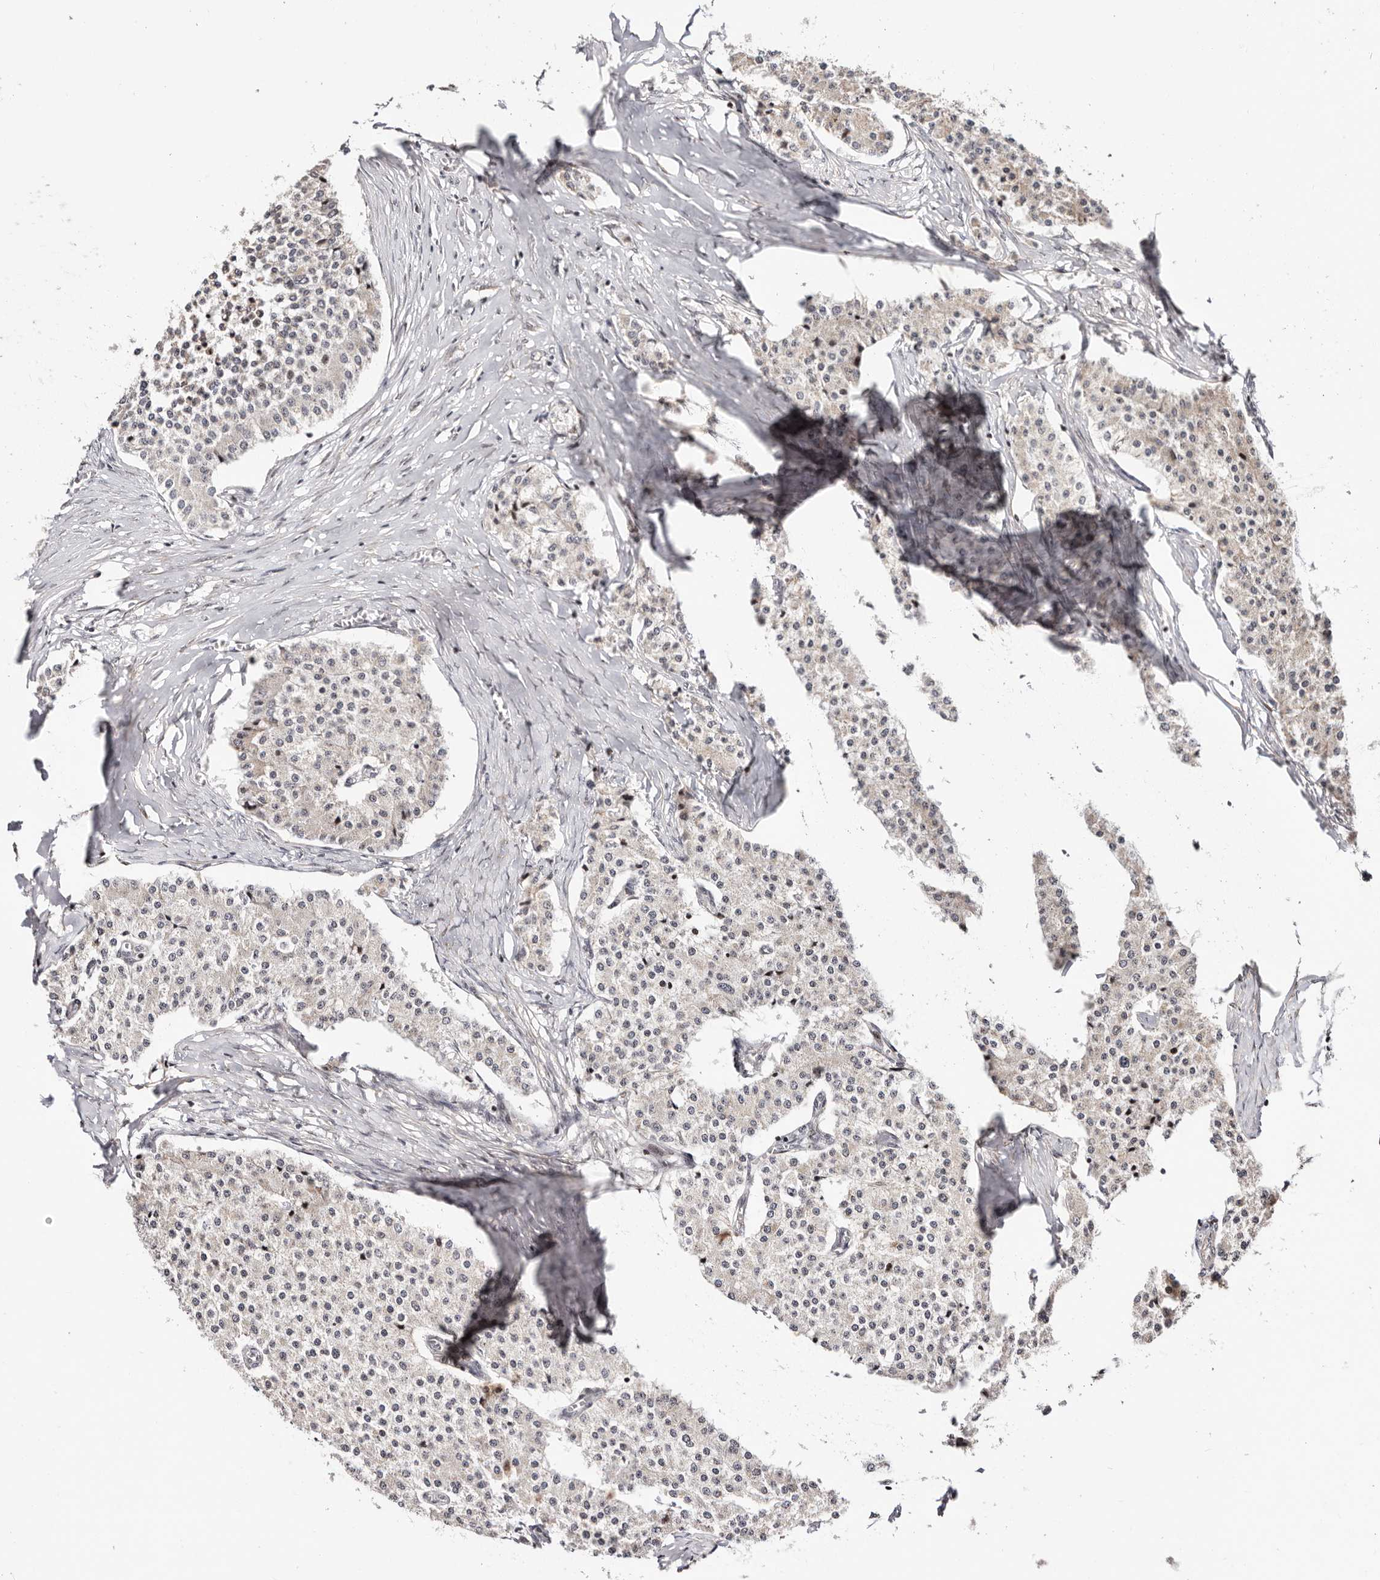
{"staining": {"intensity": "negative", "quantity": "none", "location": "none"}, "tissue": "carcinoid", "cell_type": "Tumor cells", "image_type": "cancer", "snomed": [{"axis": "morphology", "description": "Carcinoid, malignant, NOS"}, {"axis": "topography", "description": "Colon"}], "caption": "Carcinoid was stained to show a protein in brown. There is no significant positivity in tumor cells. (IHC, brightfield microscopy, high magnification).", "gene": "HIVEP3", "patient": {"sex": "female", "age": 52}}